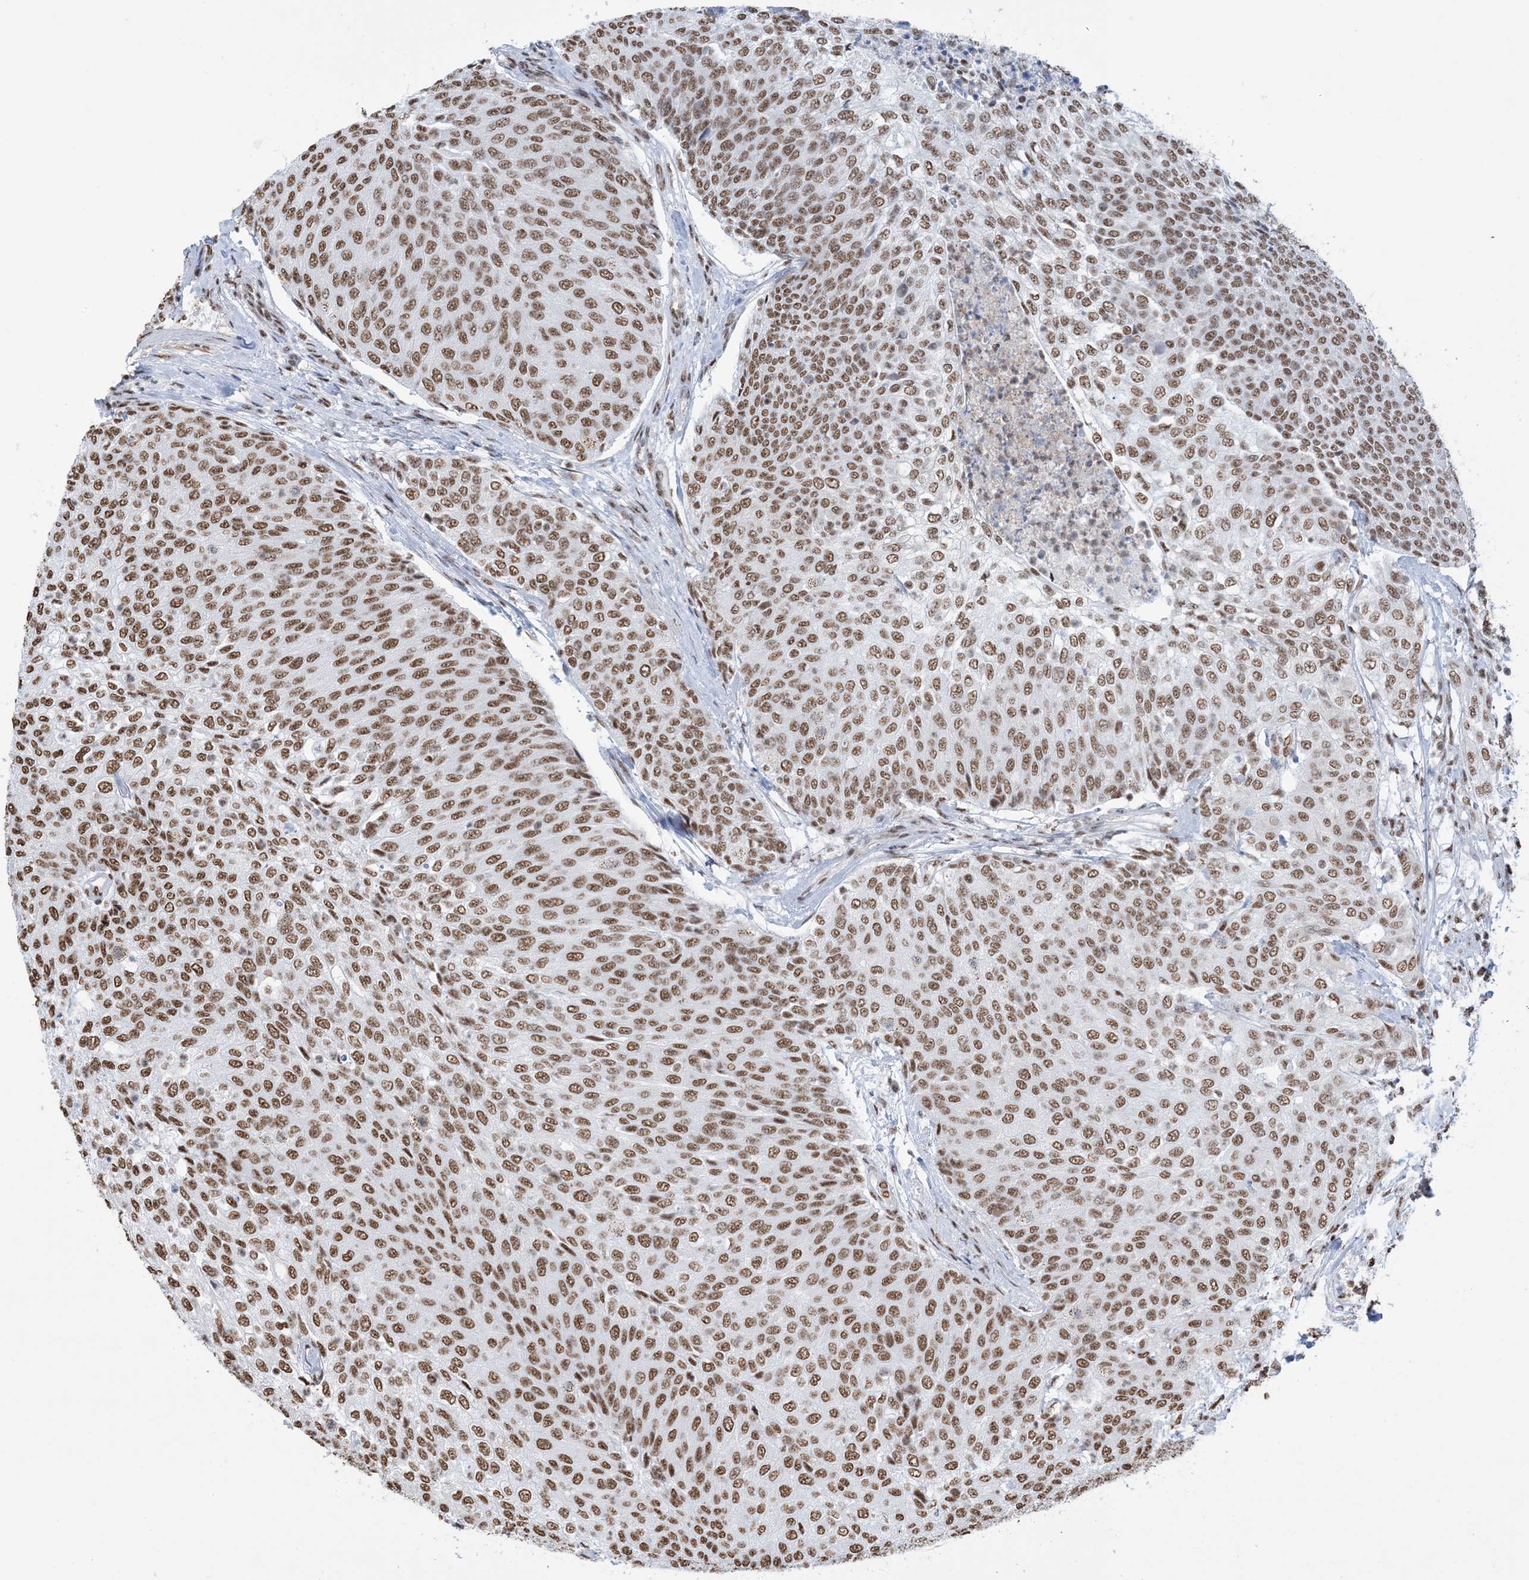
{"staining": {"intensity": "strong", "quantity": ">75%", "location": "nuclear"}, "tissue": "urothelial cancer", "cell_type": "Tumor cells", "image_type": "cancer", "snomed": [{"axis": "morphology", "description": "Urothelial carcinoma, Low grade"}, {"axis": "topography", "description": "Urinary bladder"}], "caption": "About >75% of tumor cells in urothelial cancer reveal strong nuclear protein expression as visualized by brown immunohistochemical staining.", "gene": "ZNF792", "patient": {"sex": "female", "age": 79}}